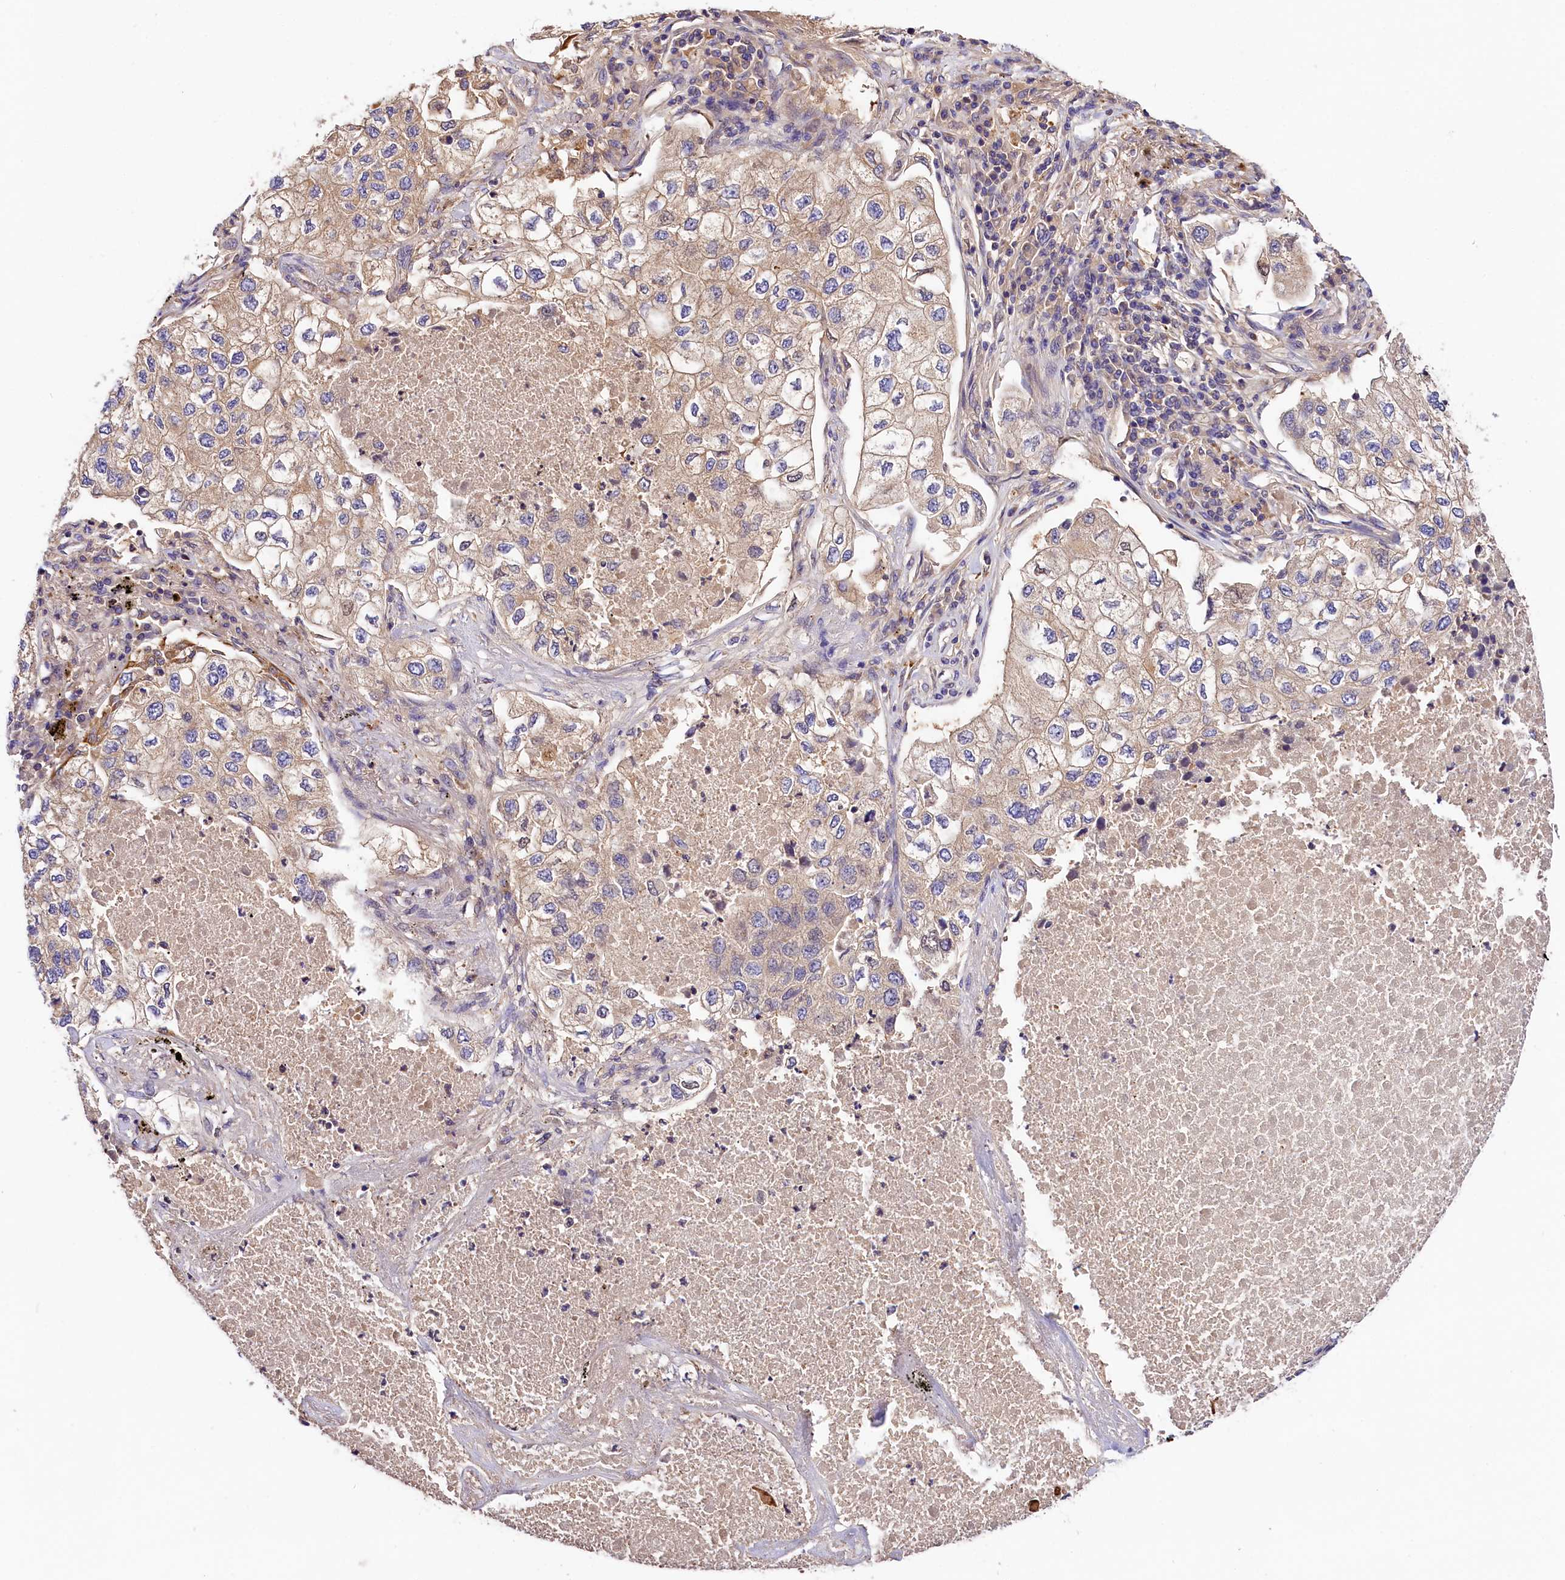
{"staining": {"intensity": "weak", "quantity": ">75%", "location": "cytoplasmic/membranous"}, "tissue": "lung cancer", "cell_type": "Tumor cells", "image_type": "cancer", "snomed": [{"axis": "morphology", "description": "Adenocarcinoma, NOS"}, {"axis": "topography", "description": "Lung"}], "caption": "Immunohistochemical staining of human lung cancer (adenocarcinoma) displays low levels of weak cytoplasmic/membranous protein positivity in about >75% of tumor cells.", "gene": "ARMC6", "patient": {"sex": "male", "age": 63}}